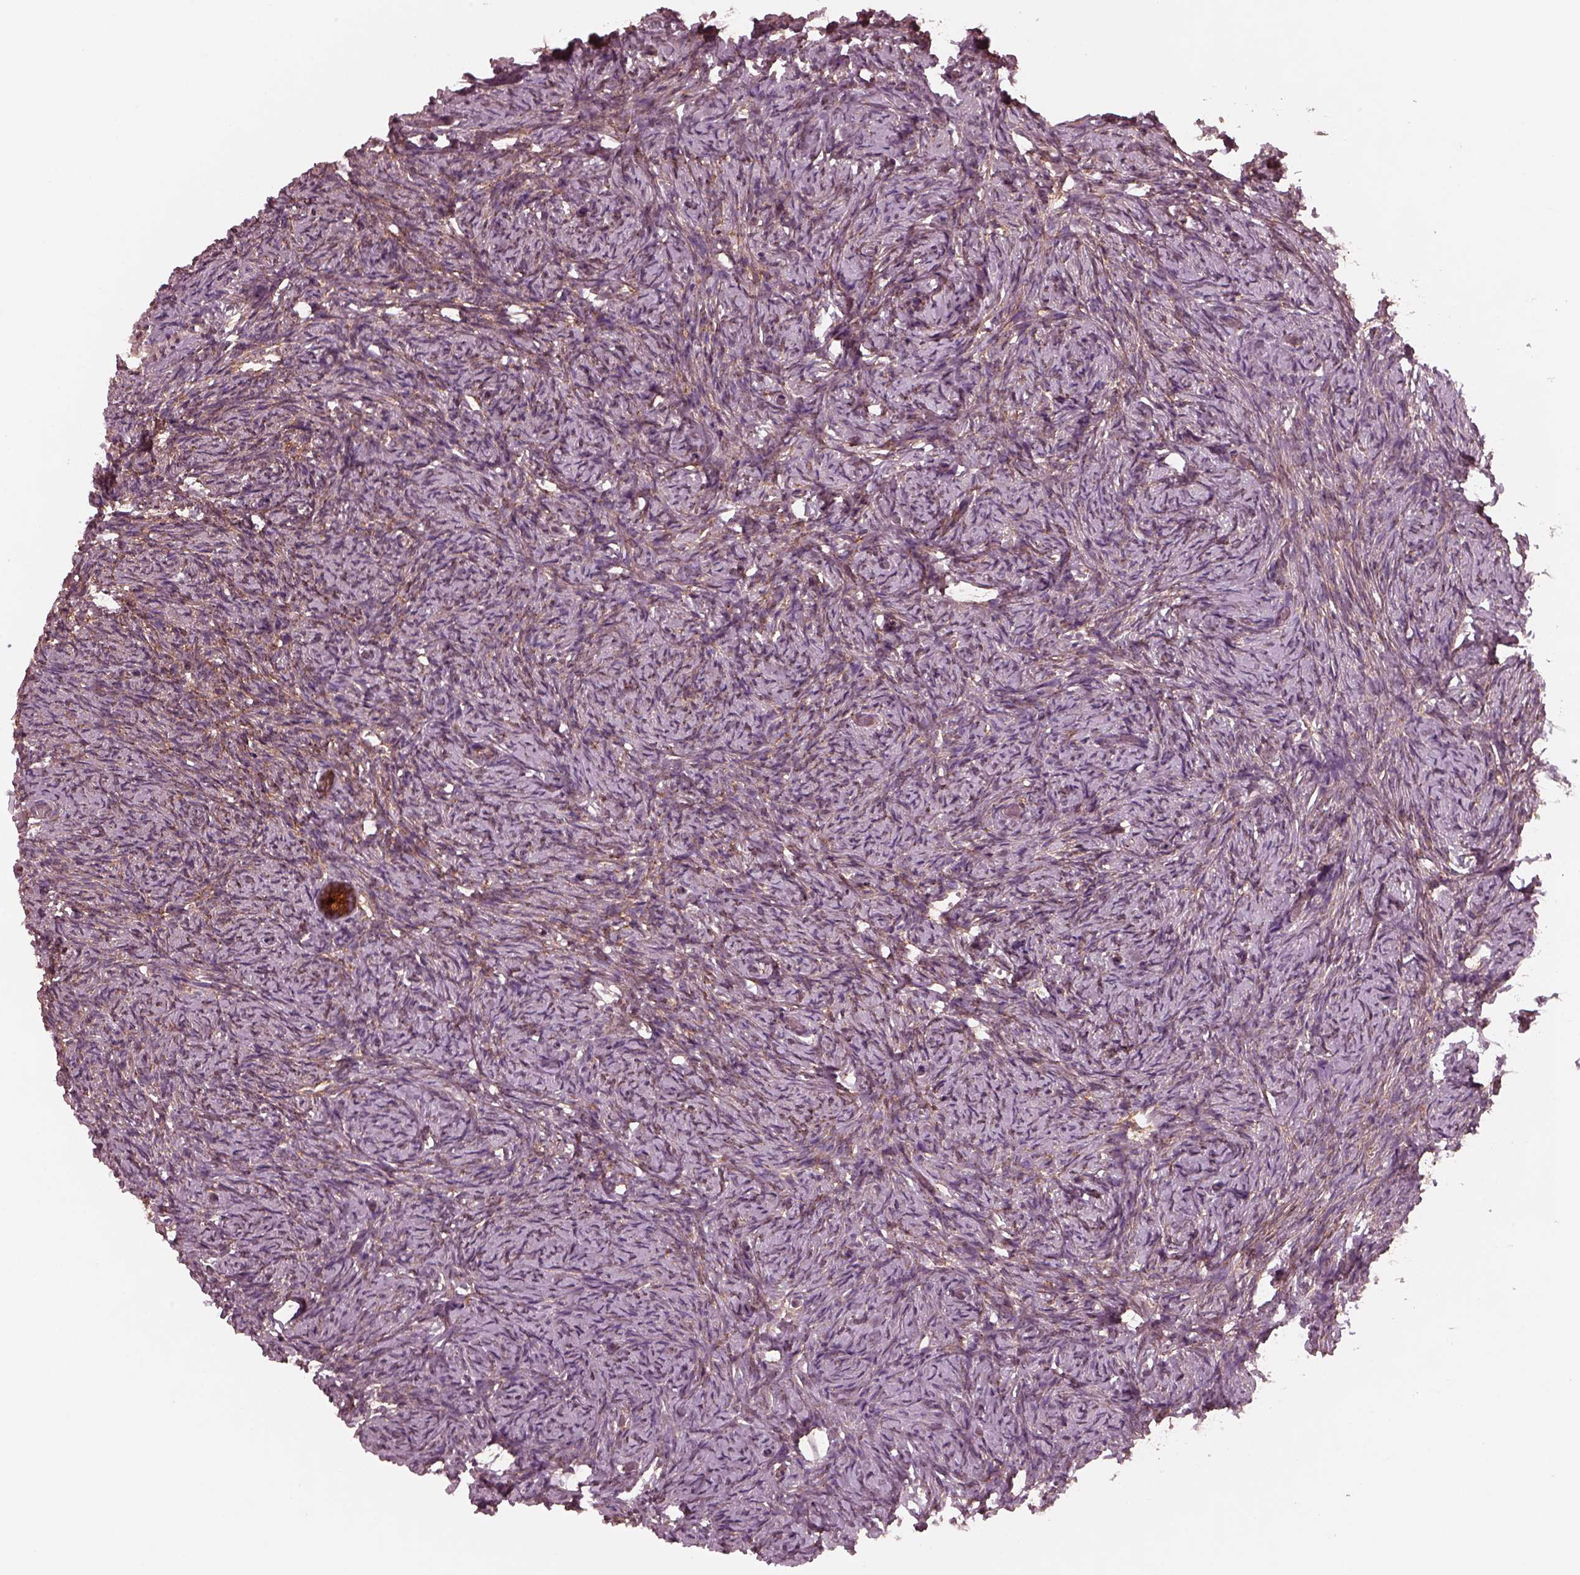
{"staining": {"intensity": "moderate", "quantity": ">75%", "location": "cytoplasmic/membranous"}, "tissue": "ovary", "cell_type": "Ovarian stroma cells", "image_type": "normal", "snomed": [{"axis": "morphology", "description": "Normal tissue, NOS"}, {"axis": "topography", "description": "Ovary"}], "caption": "An immunohistochemistry (IHC) micrograph of normal tissue is shown. Protein staining in brown highlights moderate cytoplasmic/membranous positivity in ovary within ovarian stroma cells.", "gene": "TUBG1", "patient": {"sex": "female", "age": 39}}